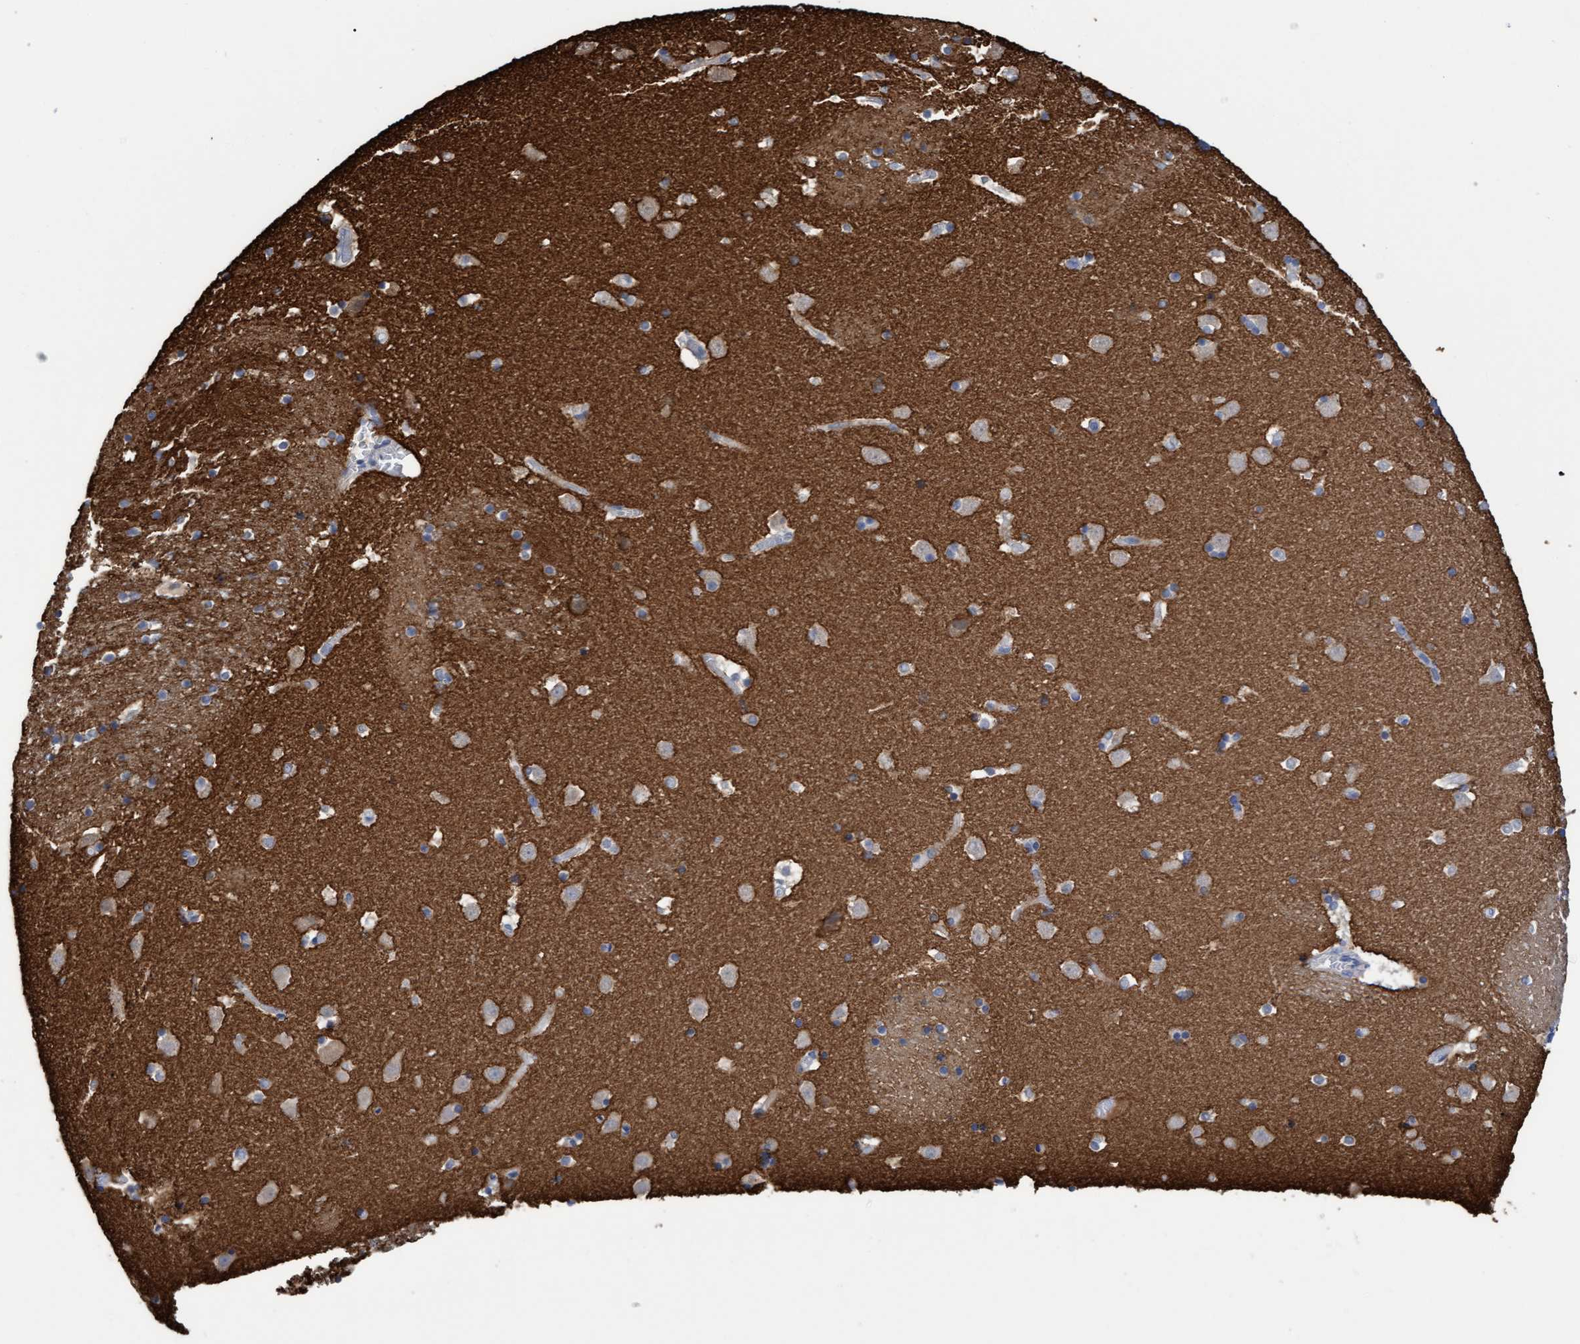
{"staining": {"intensity": "weak", "quantity": ">75%", "location": "cytoplasmic/membranous"}, "tissue": "caudate", "cell_type": "Glial cells", "image_type": "normal", "snomed": [{"axis": "morphology", "description": "Normal tissue, NOS"}, {"axis": "topography", "description": "Lateral ventricle wall"}], "caption": "Caudate stained with DAB (3,3'-diaminobenzidine) IHC displays low levels of weak cytoplasmic/membranous positivity in about >75% of glial cells.", "gene": "STXBP1", "patient": {"sex": "male", "age": 45}}